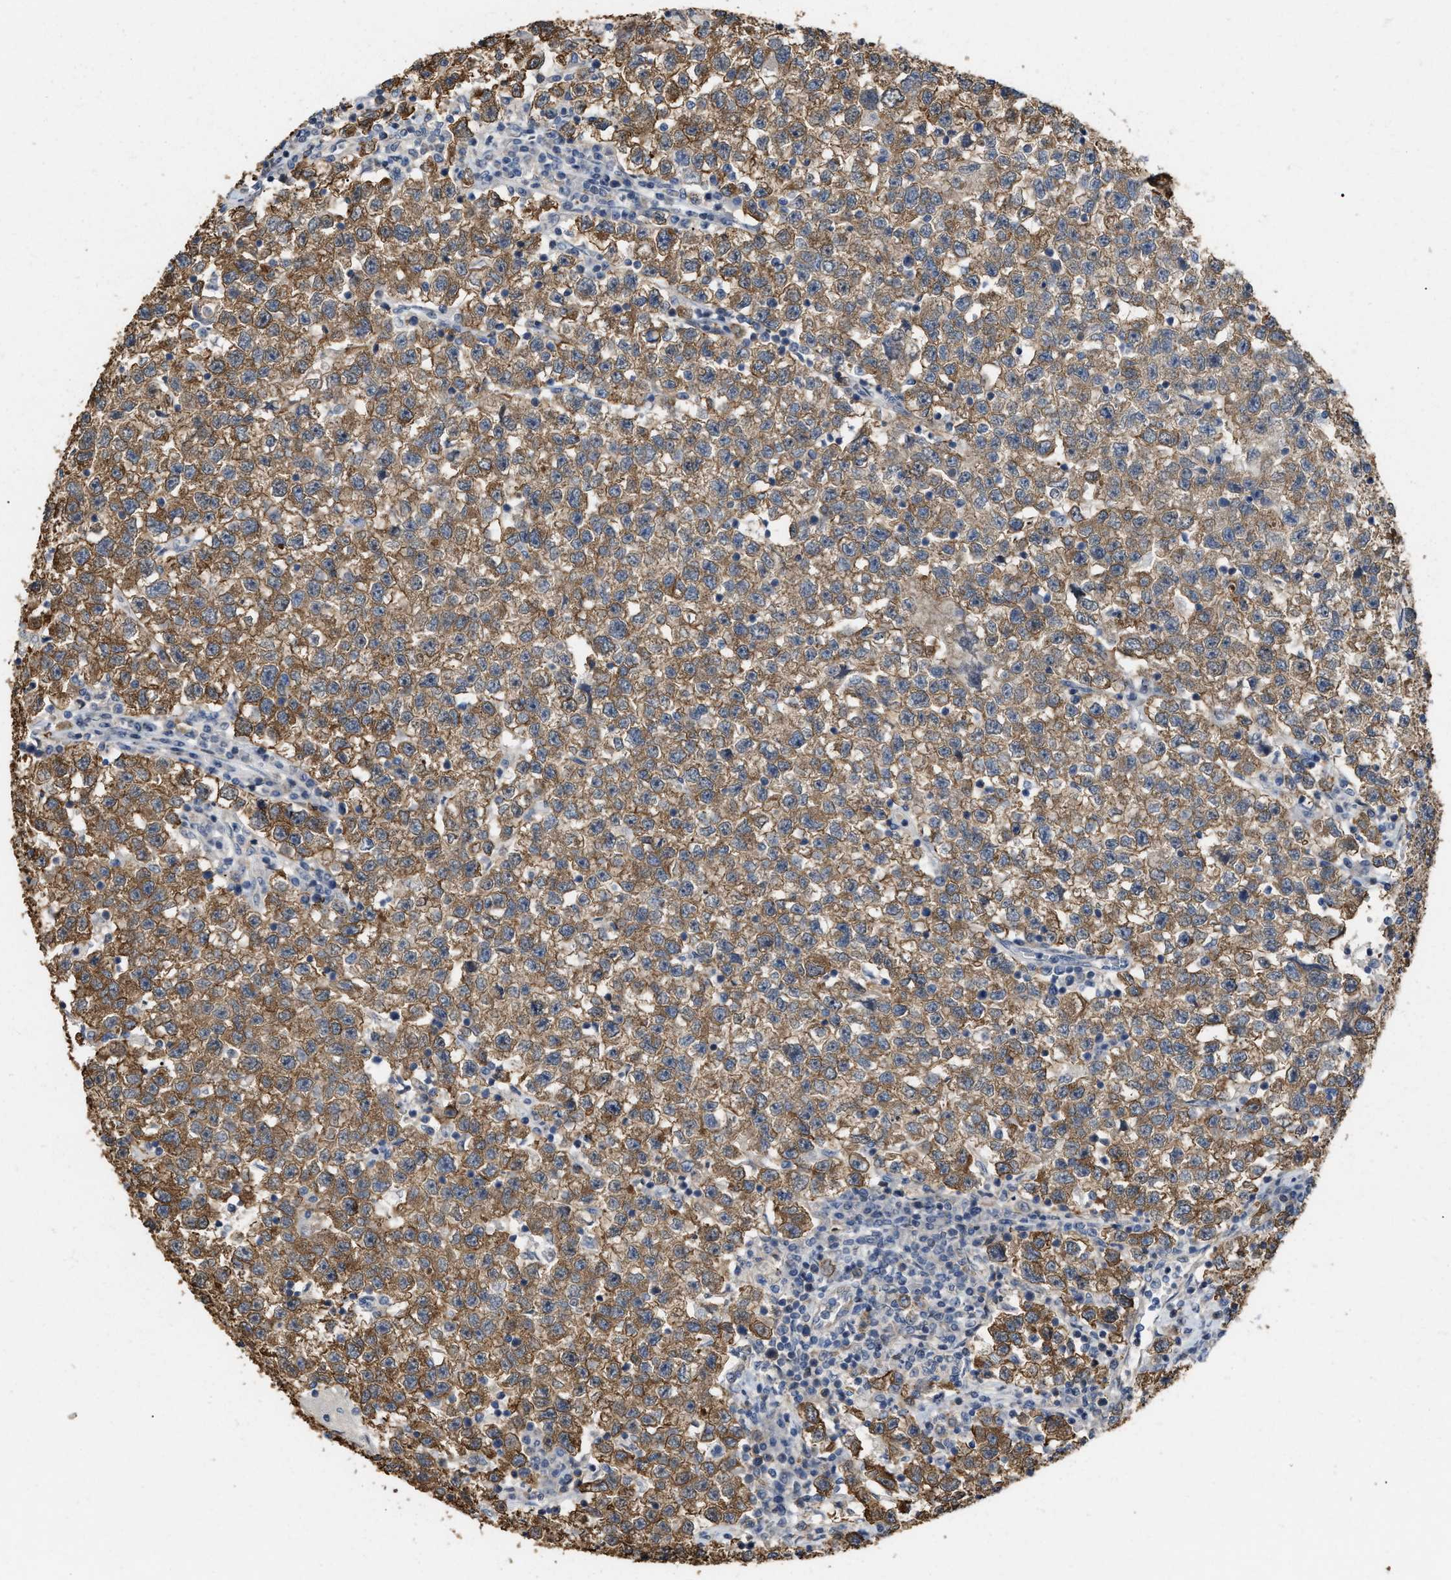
{"staining": {"intensity": "moderate", "quantity": ">75%", "location": "cytoplasmic/membranous"}, "tissue": "testis cancer", "cell_type": "Tumor cells", "image_type": "cancer", "snomed": [{"axis": "morphology", "description": "Seminoma, NOS"}, {"axis": "topography", "description": "Testis"}], "caption": "Testis cancer (seminoma) stained for a protein demonstrates moderate cytoplasmic/membranous positivity in tumor cells. Using DAB (3,3'-diaminobenzidine) (brown) and hematoxylin (blue) stains, captured at high magnification using brightfield microscopy.", "gene": "CSNK1A1", "patient": {"sex": "male", "age": 22}}